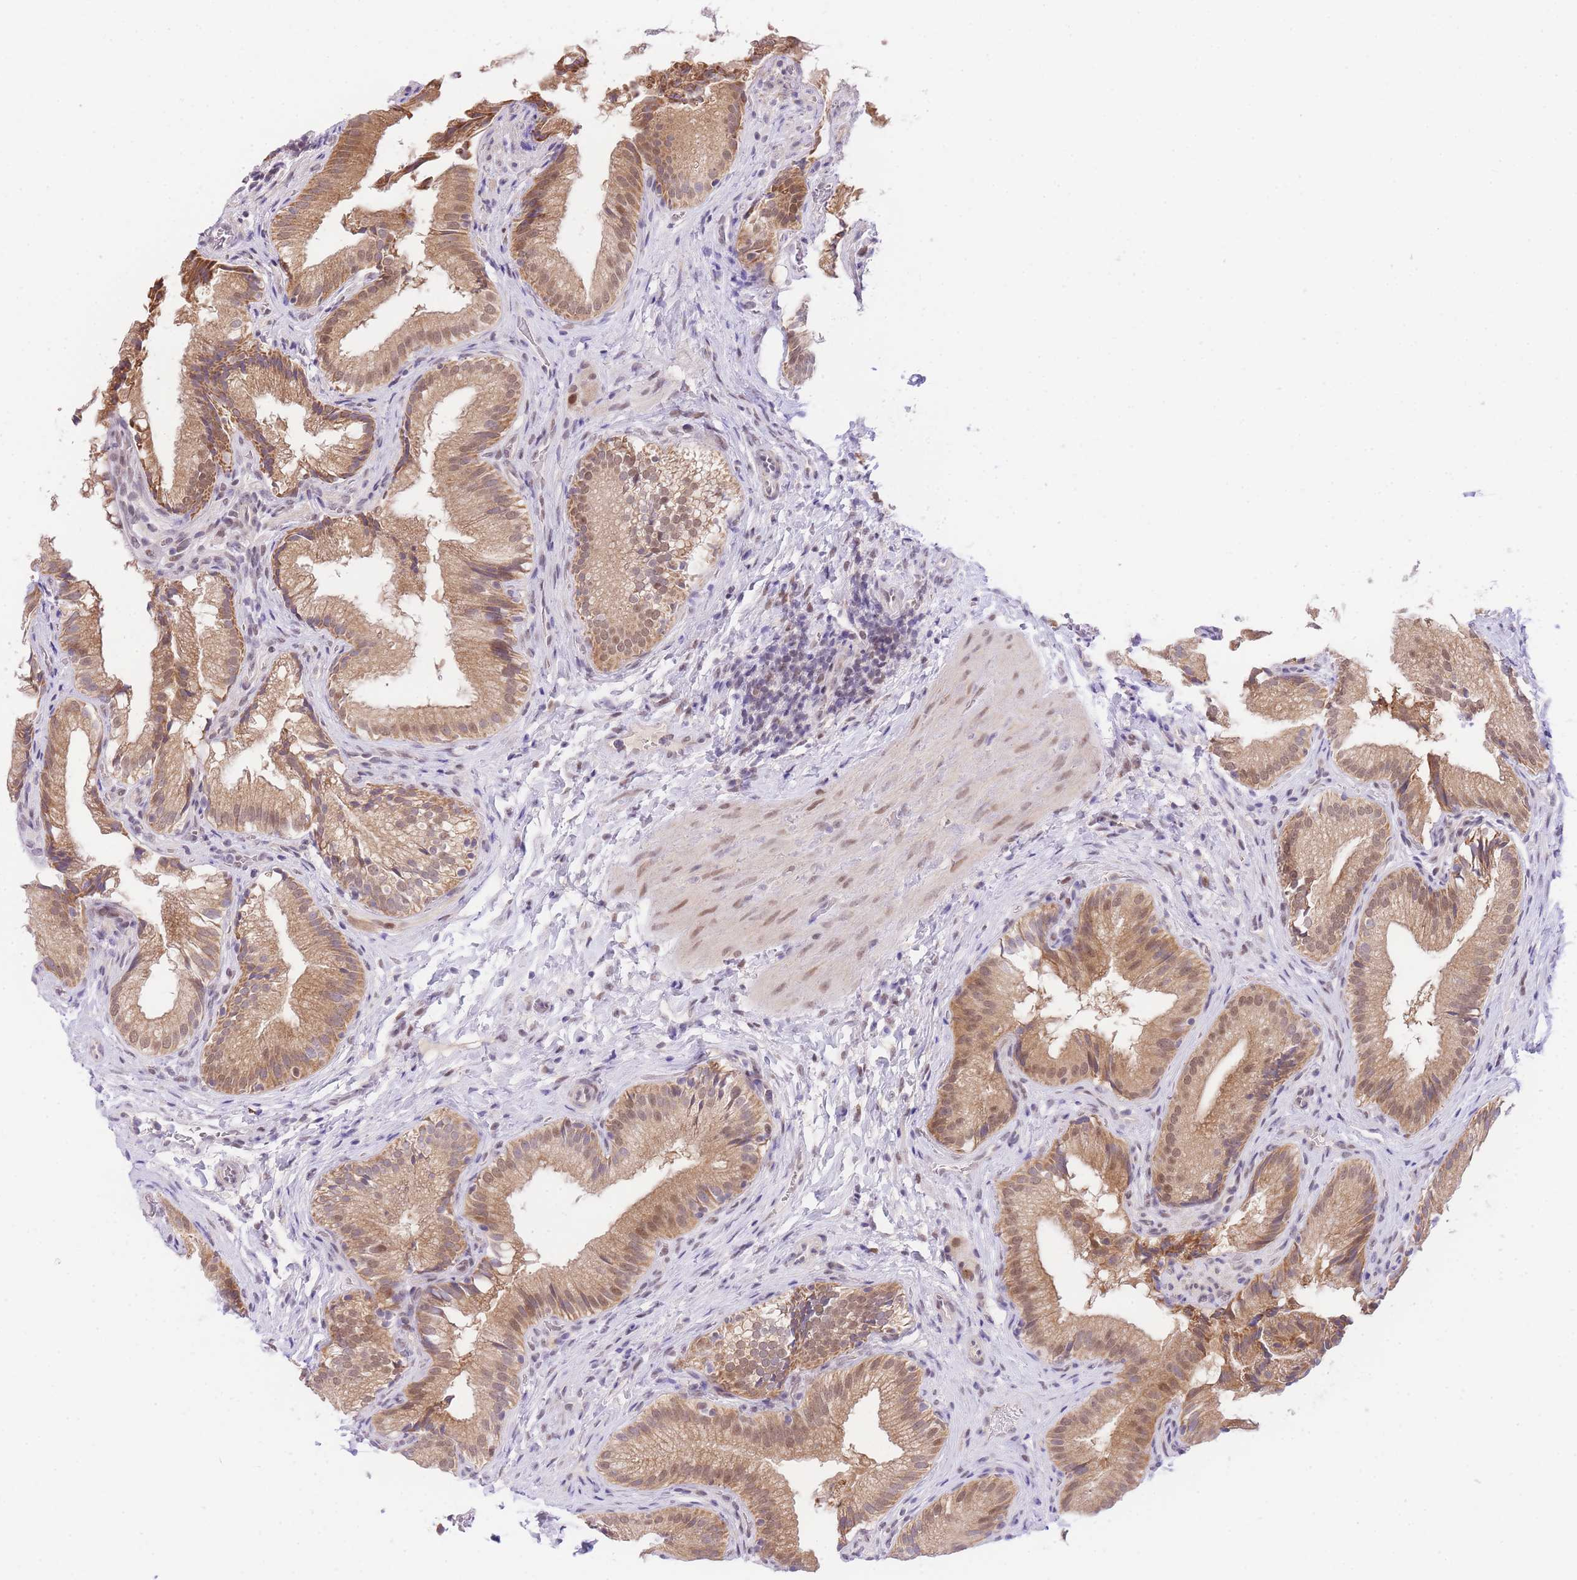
{"staining": {"intensity": "moderate", "quantity": ">75%", "location": "cytoplasmic/membranous,nuclear"}, "tissue": "gallbladder", "cell_type": "Glandular cells", "image_type": "normal", "snomed": [{"axis": "morphology", "description": "Normal tissue, NOS"}, {"axis": "topography", "description": "Gallbladder"}], "caption": "IHC (DAB (3,3'-diaminobenzidine)) staining of normal gallbladder demonstrates moderate cytoplasmic/membranous,nuclear protein staining in about >75% of glandular cells.", "gene": "UBXN7", "patient": {"sex": "female", "age": 30}}